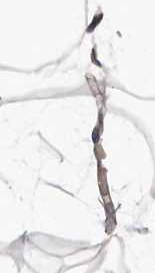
{"staining": {"intensity": "negative", "quantity": "none", "location": "none"}, "tissue": "adipose tissue", "cell_type": "Adipocytes", "image_type": "normal", "snomed": [{"axis": "morphology", "description": "Normal tissue, NOS"}, {"axis": "topography", "description": "Breast"}], "caption": "A high-resolution micrograph shows immunohistochemistry (IHC) staining of normal adipose tissue, which demonstrates no significant expression in adipocytes.", "gene": "RNF217", "patient": {"sex": "female", "age": 23}}